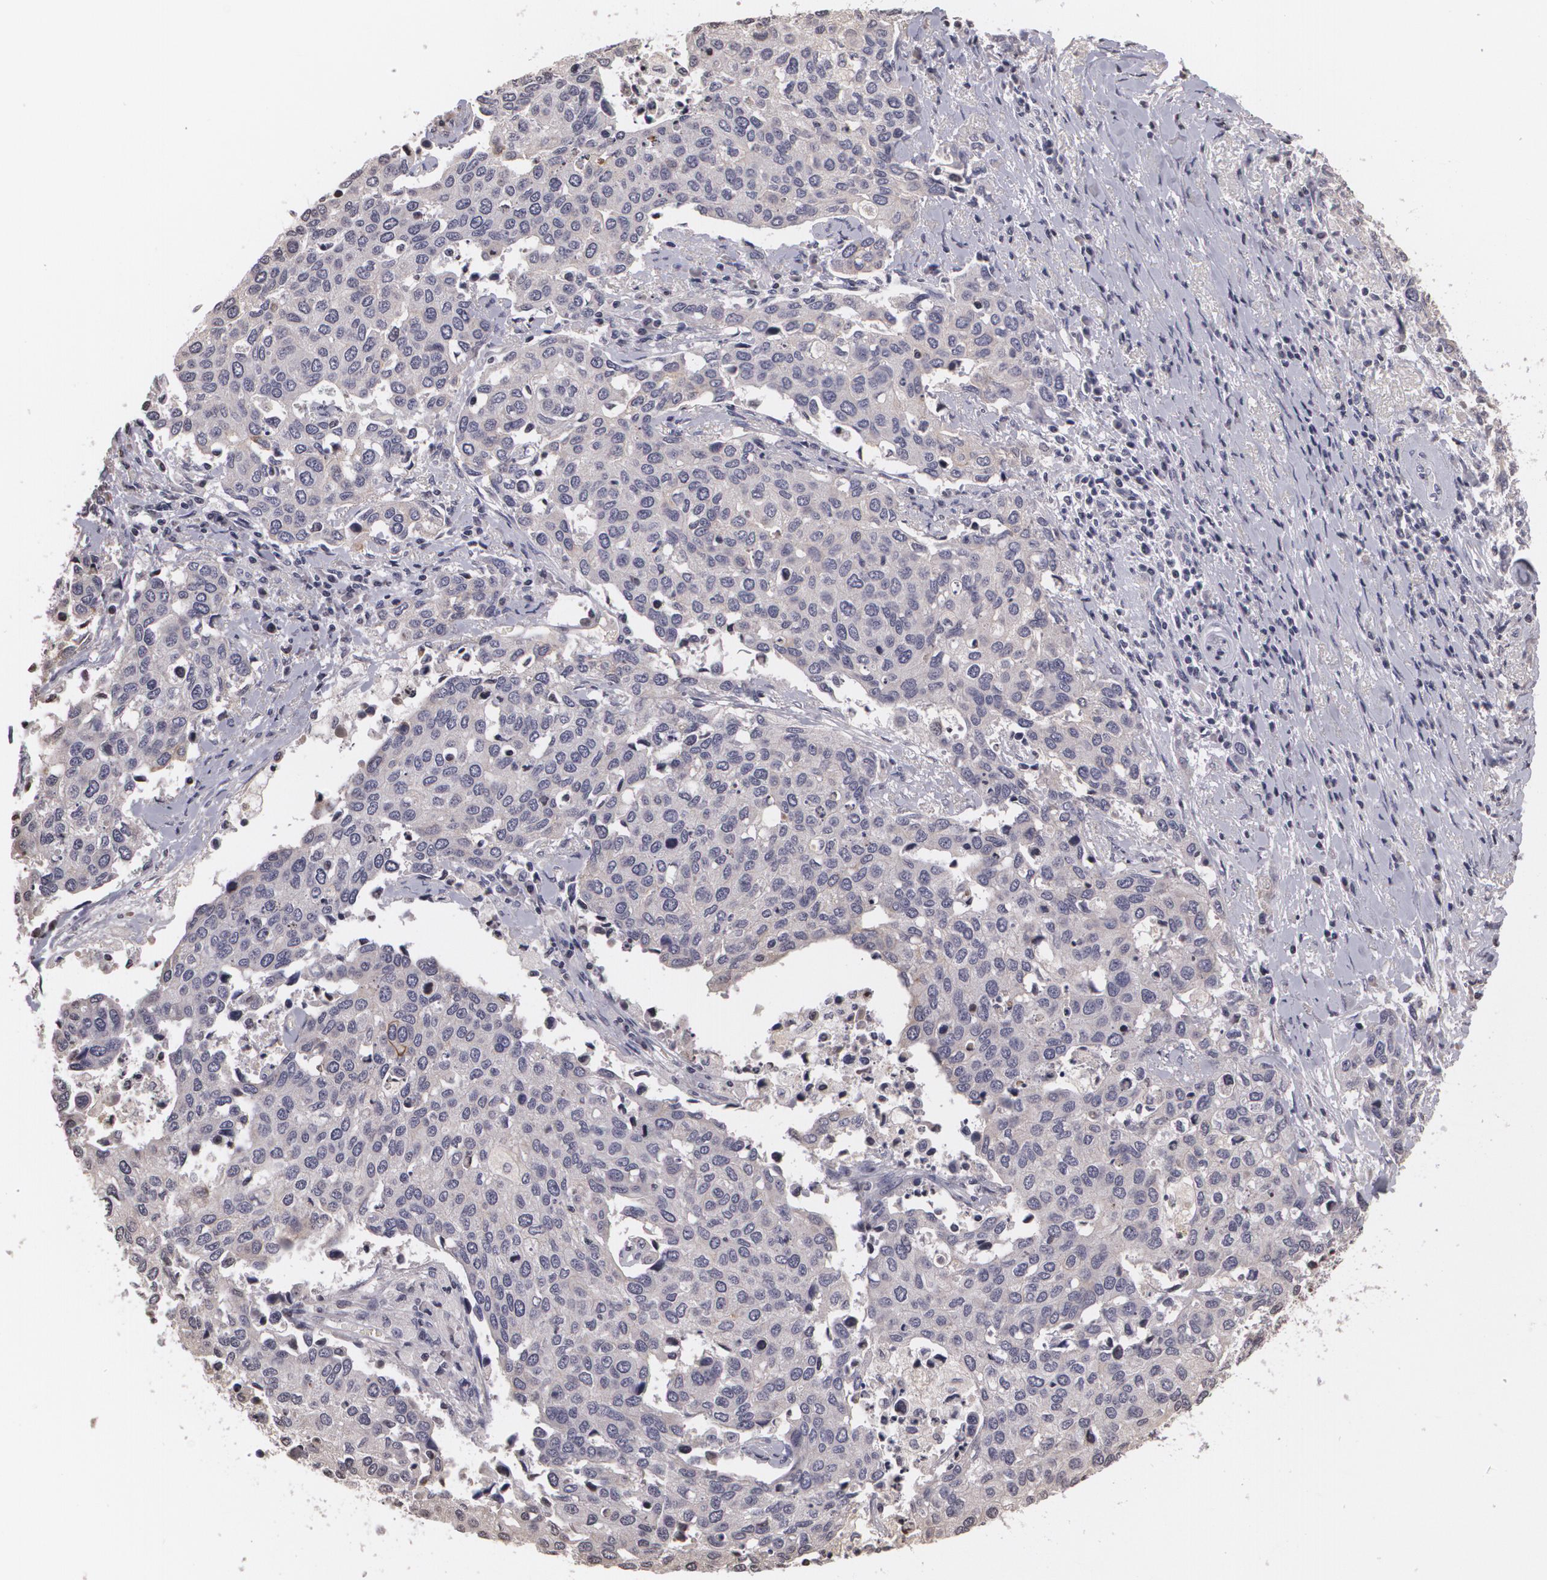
{"staining": {"intensity": "negative", "quantity": "none", "location": "none"}, "tissue": "cervical cancer", "cell_type": "Tumor cells", "image_type": "cancer", "snomed": [{"axis": "morphology", "description": "Squamous cell carcinoma, NOS"}, {"axis": "topography", "description": "Cervix"}], "caption": "Immunohistochemistry (IHC) of cervical cancer shows no staining in tumor cells. (DAB IHC, high magnification).", "gene": "MUC1", "patient": {"sex": "female", "age": 54}}